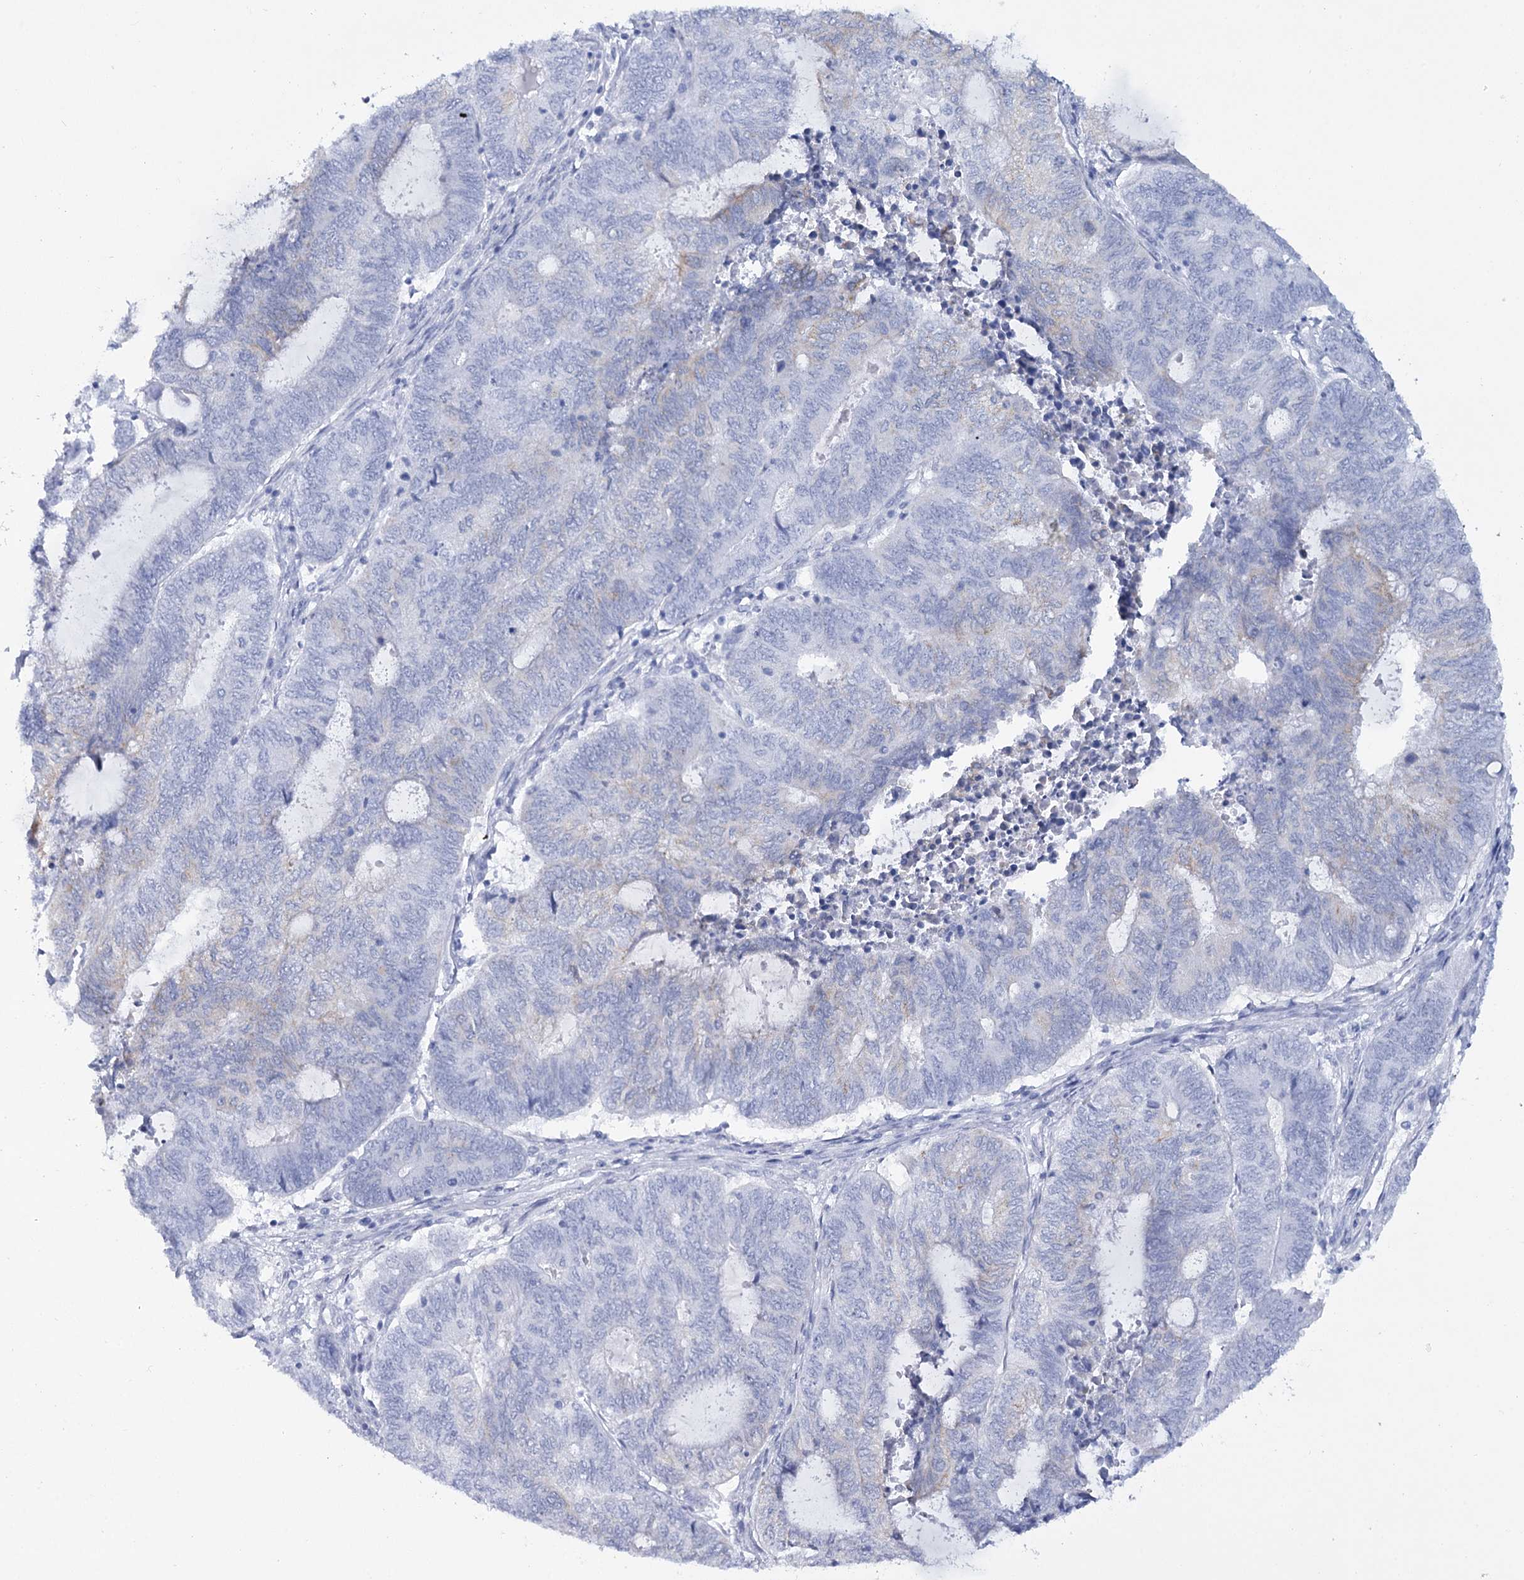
{"staining": {"intensity": "negative", "quantity": "none", "location": "none"}, "tissue": "endometrial cancer", "cell_type": "Tumor cells", "image_type": "cancer", "snomed": [{"axis": "morphology", "description": "Adenocarcinoma, NOS"}, {"axis": "topography", "description": "Uterus"}, {"axis": "topography", "description": "Endometrium"}], "caption": "DAB (3,3'-diaminobenzidine) immunohistochemical staining of endometrial adenocarcinoma exhibits no significant expression in tumor cells.", "gene": "RNF186", "patient": {"sex": "female", "age": 70}}